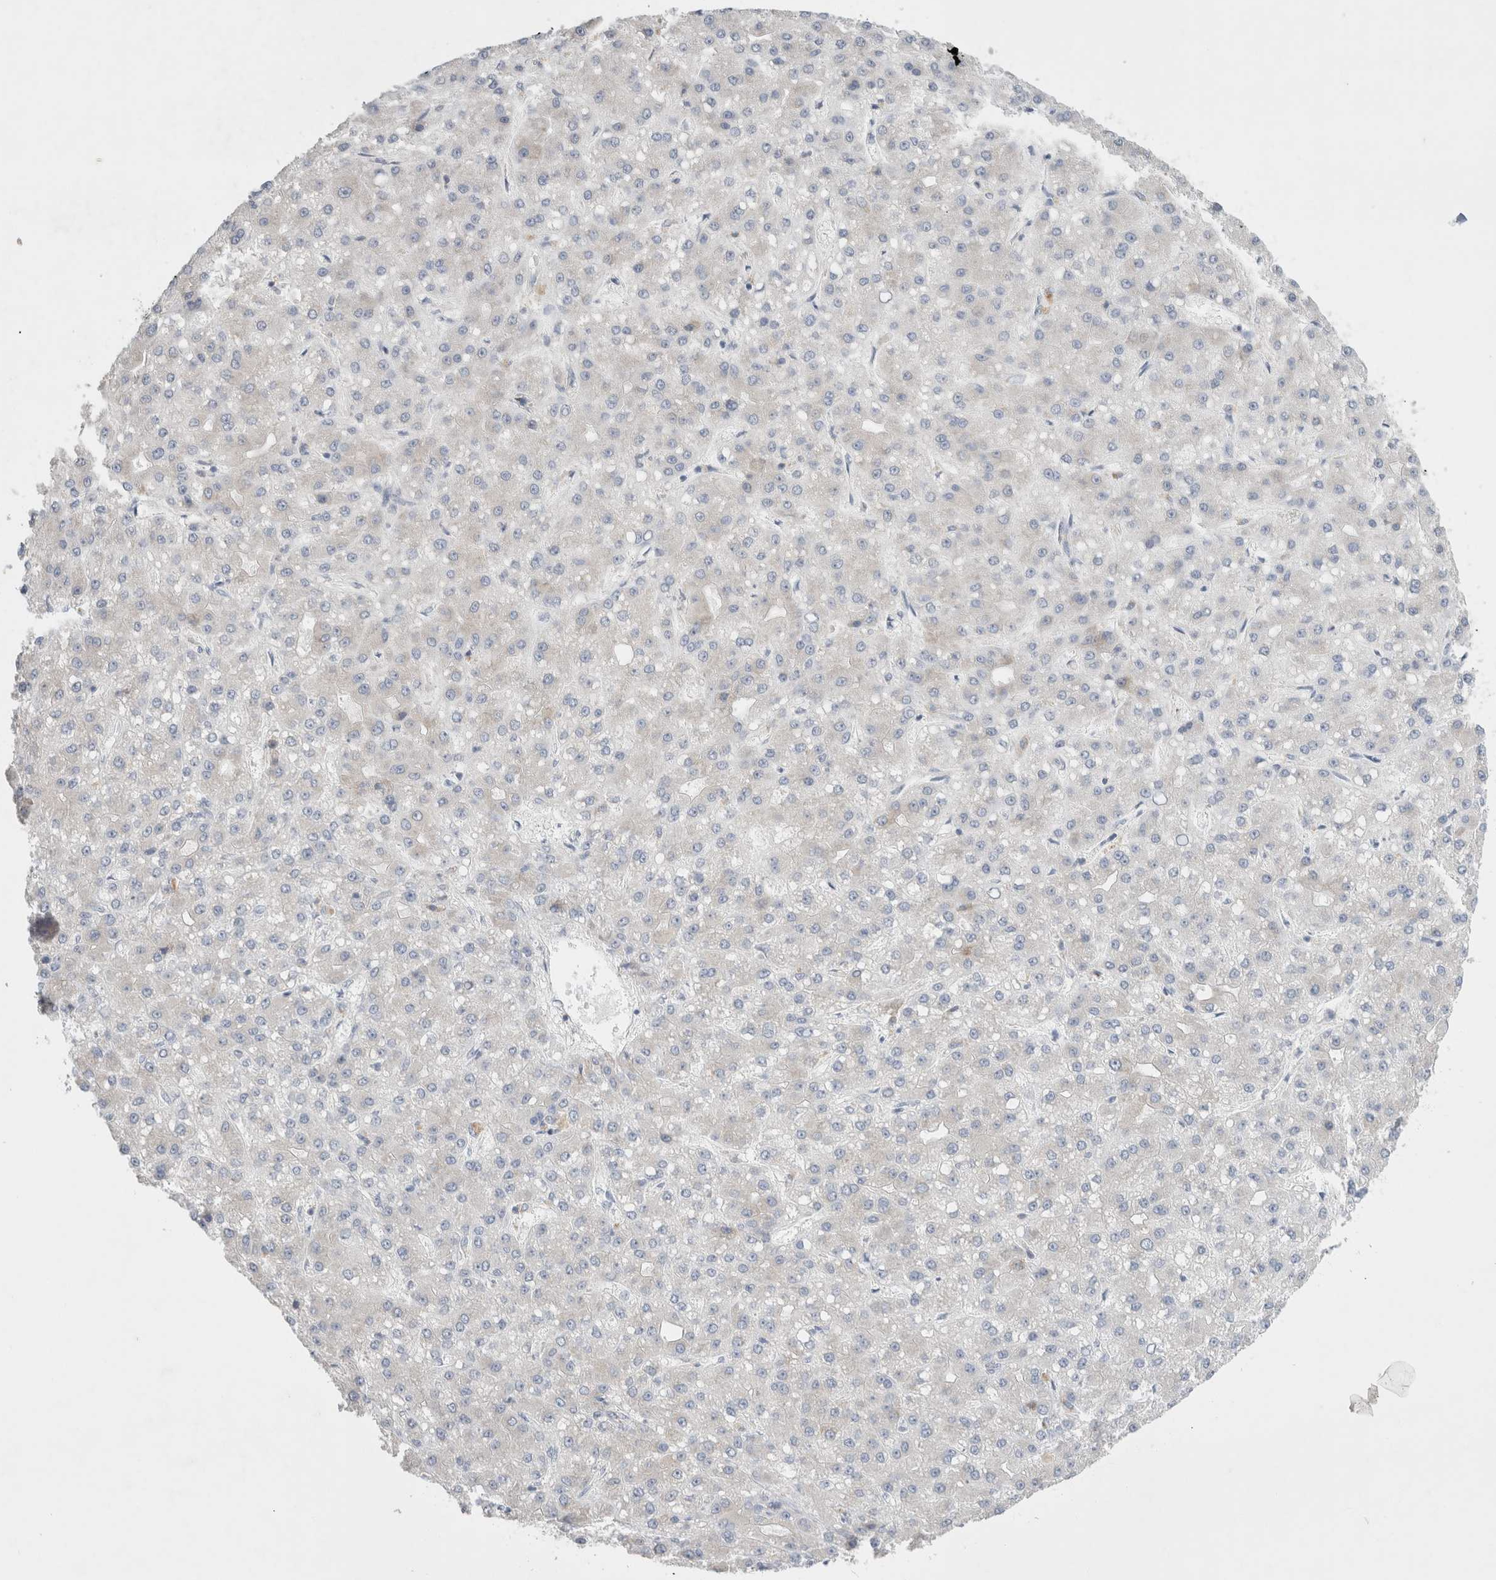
{"staining": {"intensity": "negative", "quantity": "none", "location": "none"}, "tissue": "liver cancer", "cell_type": "Tumor cells", "image_type": "cancer", "snomed": [{"axis": "morphology", "description": "Carcinoma, Hepatocellular, NOS"}, {"axis": "topography", "description": "Liver"}], "caption": "Hepatocellular carcinoma (liver) stained for a protein using IHC displays no expression tumor cells.", "gene": "ZNF23", "patient": {"sex": "male", "age": 67}}